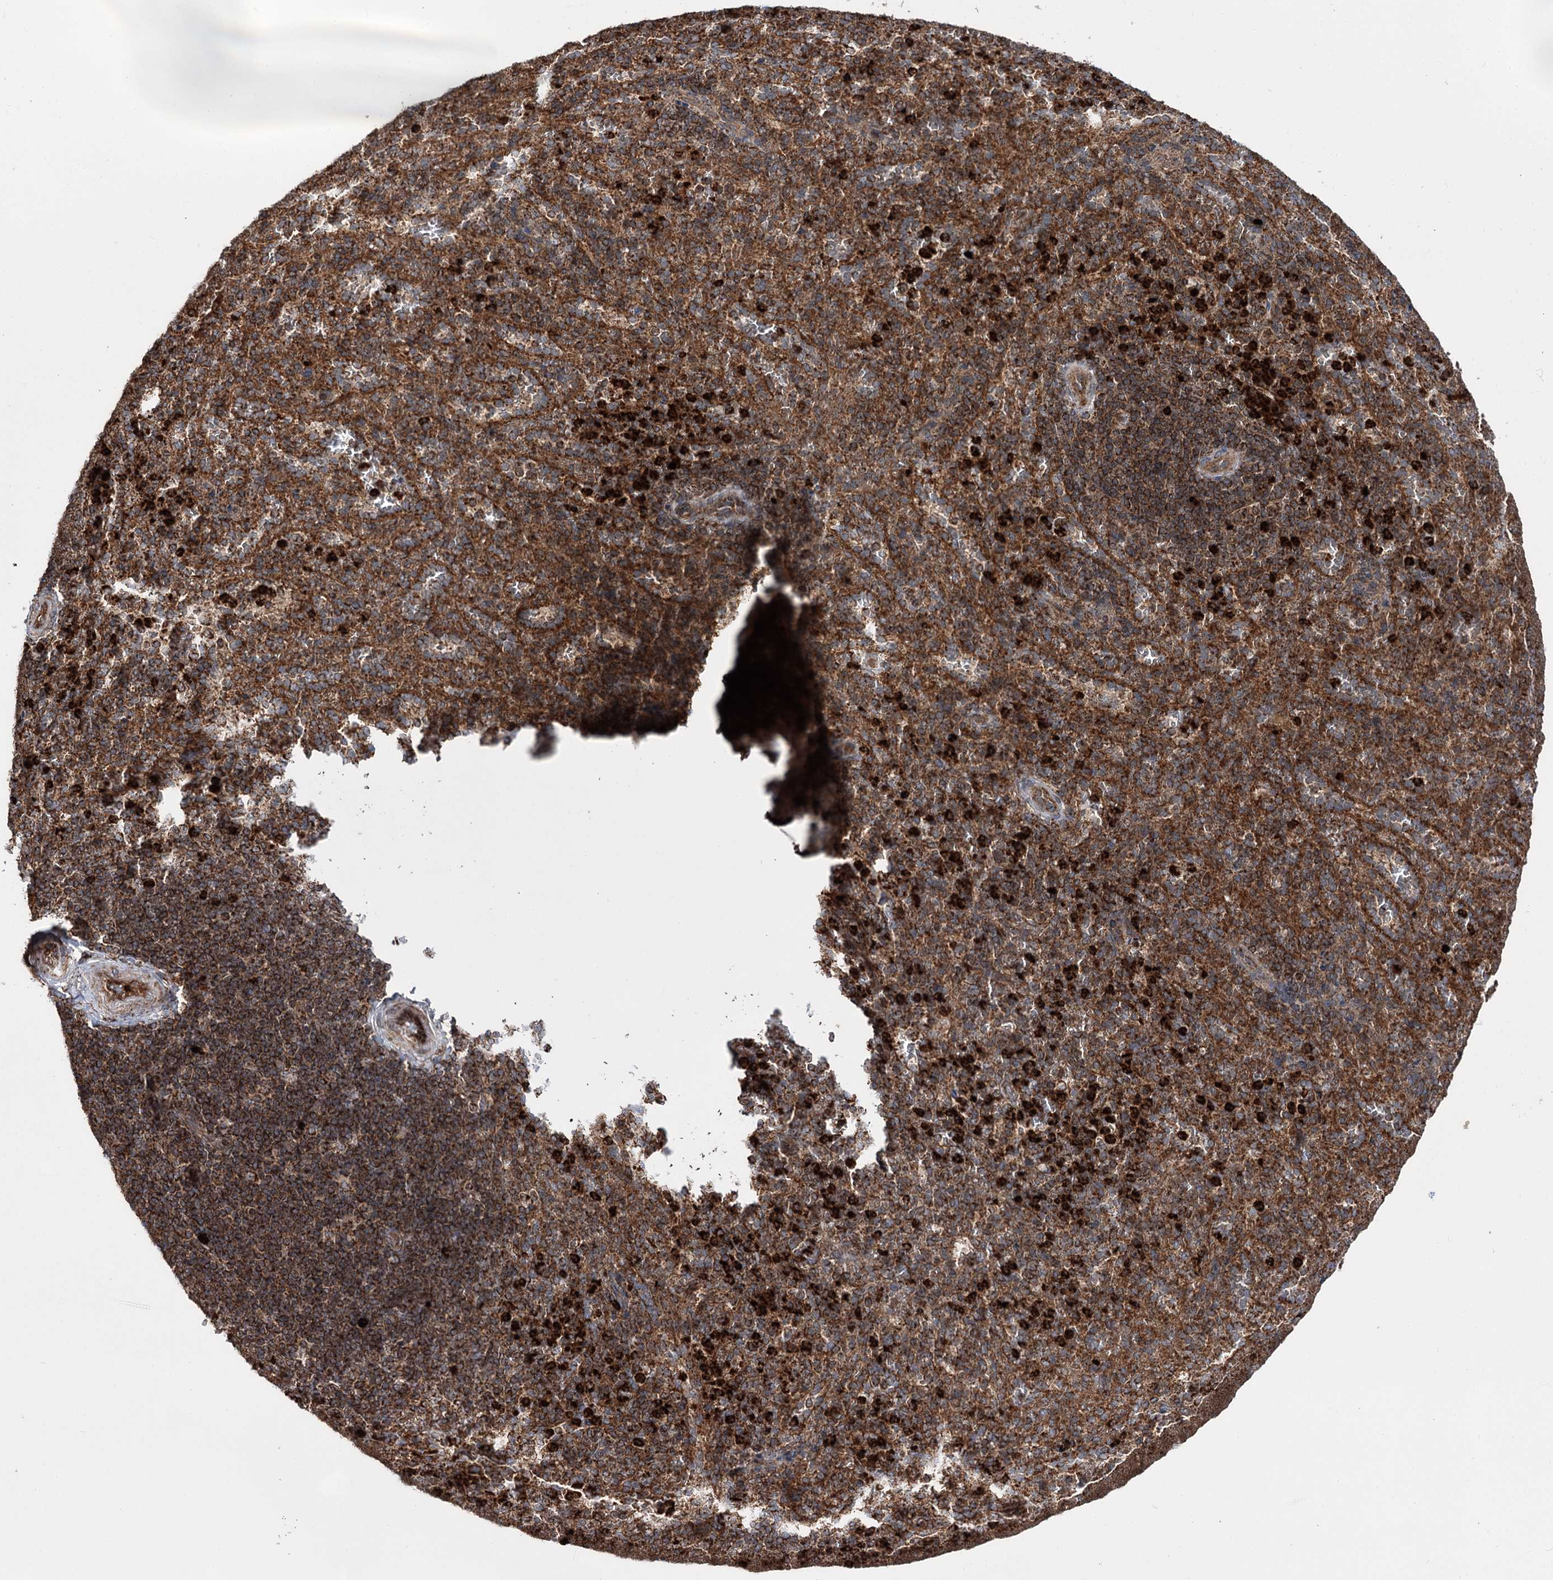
{"staining": {"intensity": "strong", "quantity": "25%-75%", "location": "cytoplasmic/membranous"}, "tissue": "spleen", "cell_type": "Cells in red pulp", "image_type": "normal", "snomed": [{"axis": "morphology", "description": "Normal tissue, NOS"}, {"axis": "topography", "description": "Spleen"}], "caption": "High-power microscopy captured an IHC micrograph of normal spleen, revealing strong cytoplasmic/membranous positivity in approximately 25%-75% of cells in red pulp. (DAB (3,3'-diaminobenzidine) IHC, brown staining for protein, blue staining for nuclei).", "gene": "FGFR1OP2", "patient": {"sex": "female", "age": 21}}